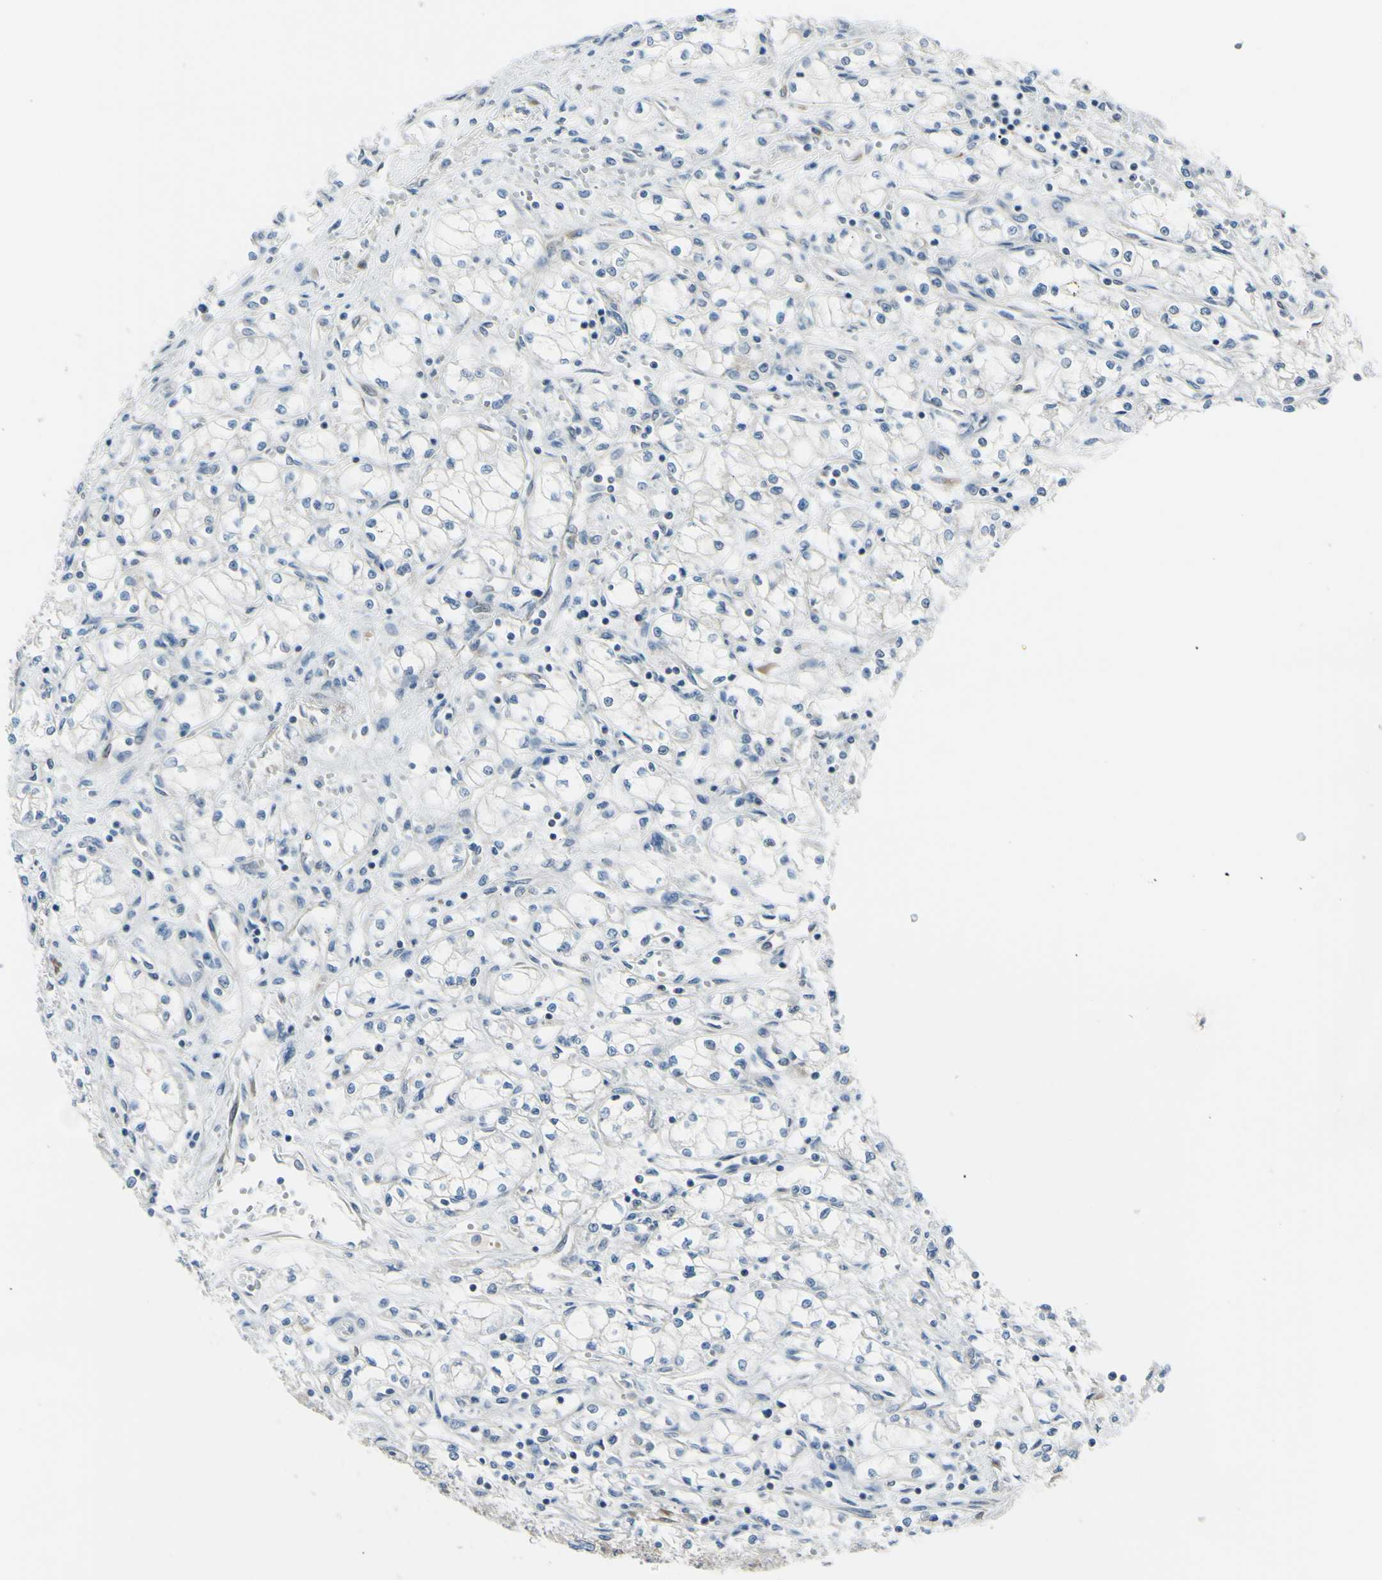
{"staining": {"intensity": "negative", "quantity": "none", "location": "none"}, "tissue": "renal cancer", "cell_type": "Tumor cells", "image_type": "cancer", "snomed": [{"axis": "morphology", "description": "Normal tissue, NOS"}, {"axis": "morphology", "description": "Adenocarcinoma, NOS"}, {"axis": "topography", "description": "Kidney"}], "caption": "Image shows no protein positivity in tumor cells of renal adenocarcinoma tissue.", "gene": "SELENOS", "patient": {"sex": "male", "age": 59}}